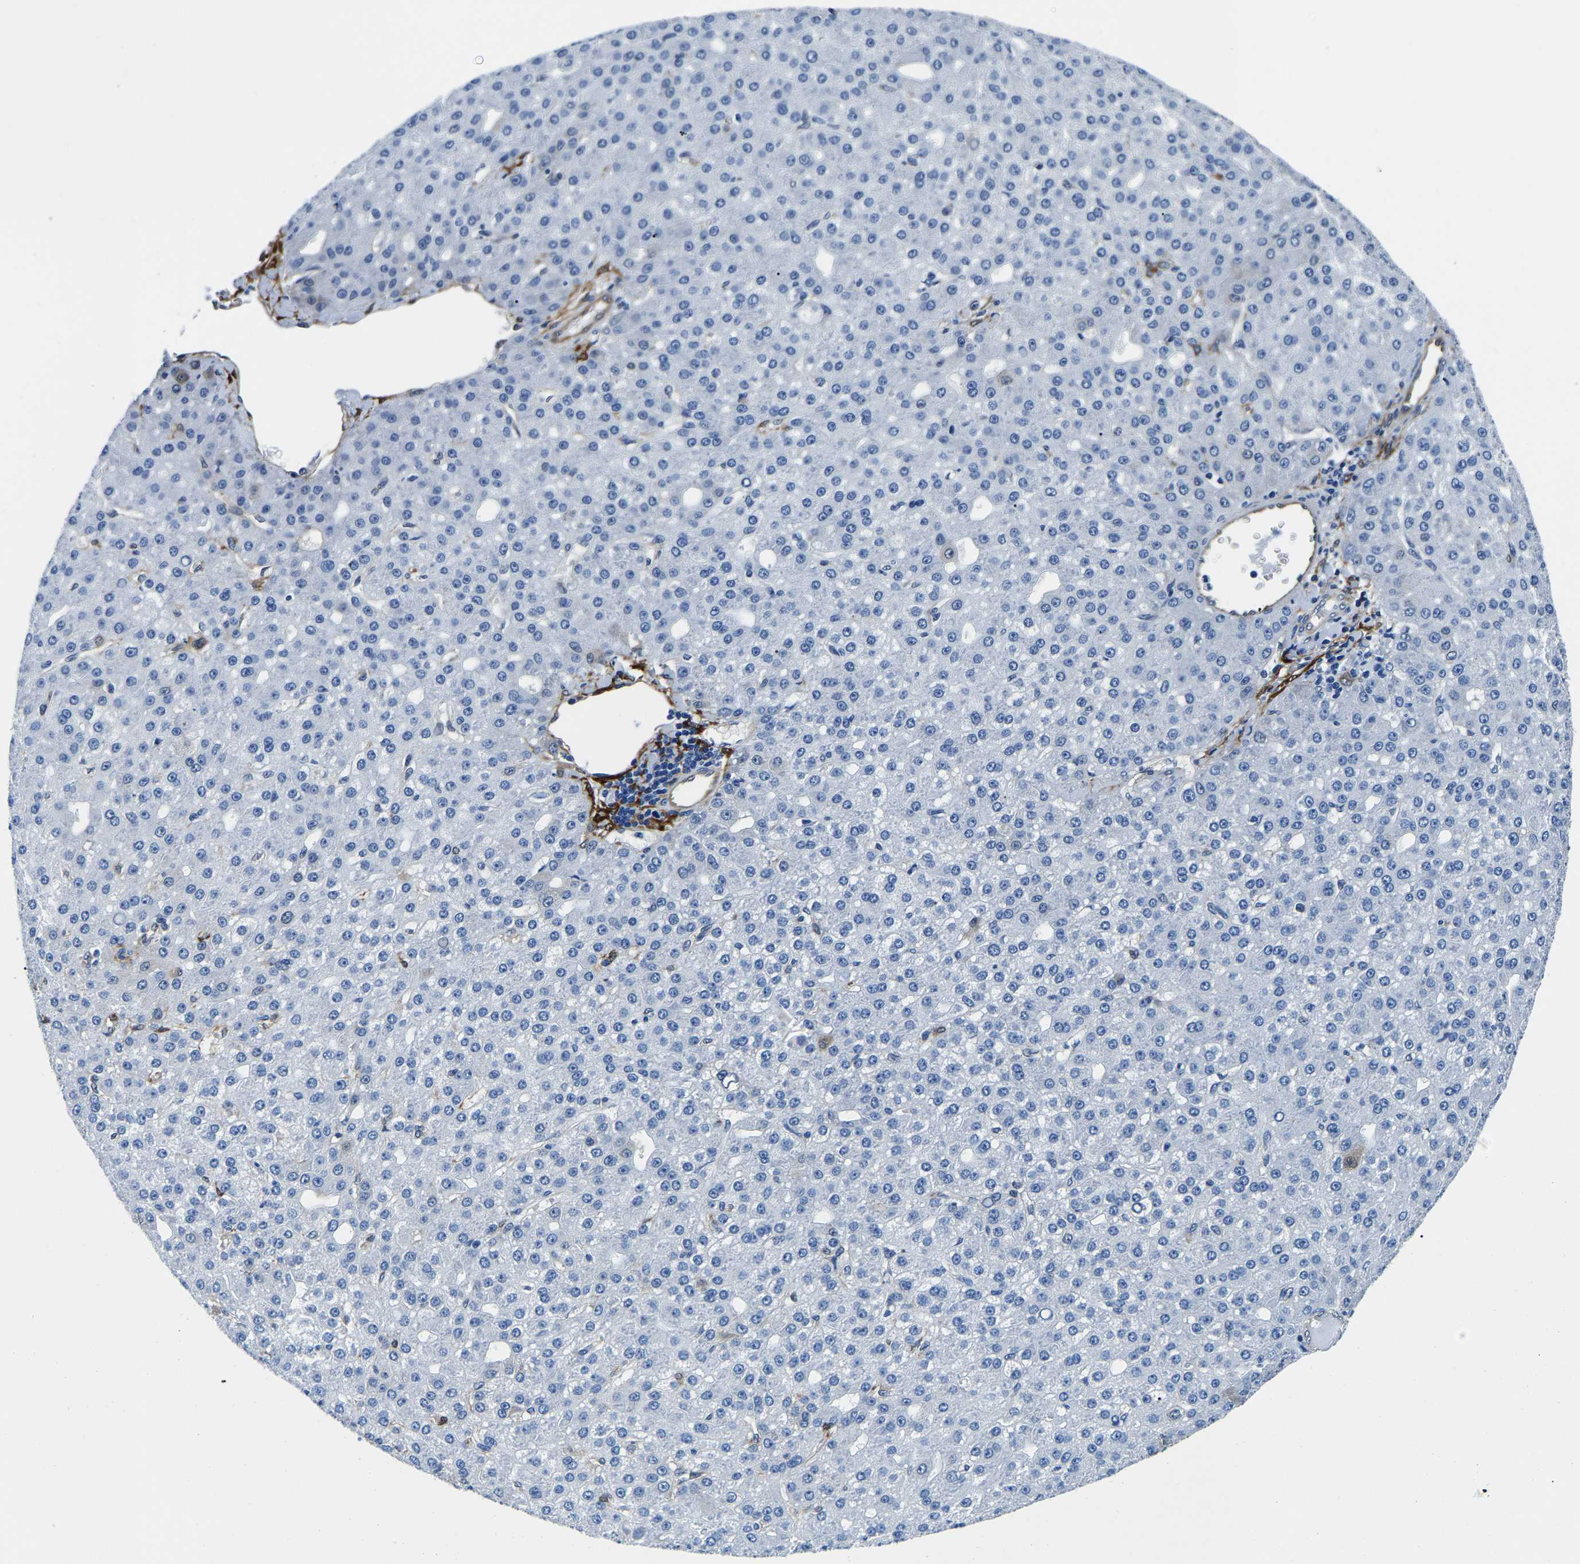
{"staining": {"intensity": "negative", "quantity": "none", "location": "none"}, "tissue": "liver cancer", "cell_type": "Tumor cells", "image_type": "cancer", "snomed": [{"axis": "morphology", "description": "Carcinoma, Hepatocellular, NOS"}, {"axis": "topography", "description": "Liver"}], "caption": "This is a photomicrograph of immunohistochemistry (IHC) staining of liver hepatocellular carcinoma, which shows no staining in tumor cells.", "gene": "S100A13", "patient": {"sex": "male", "age": 67}}